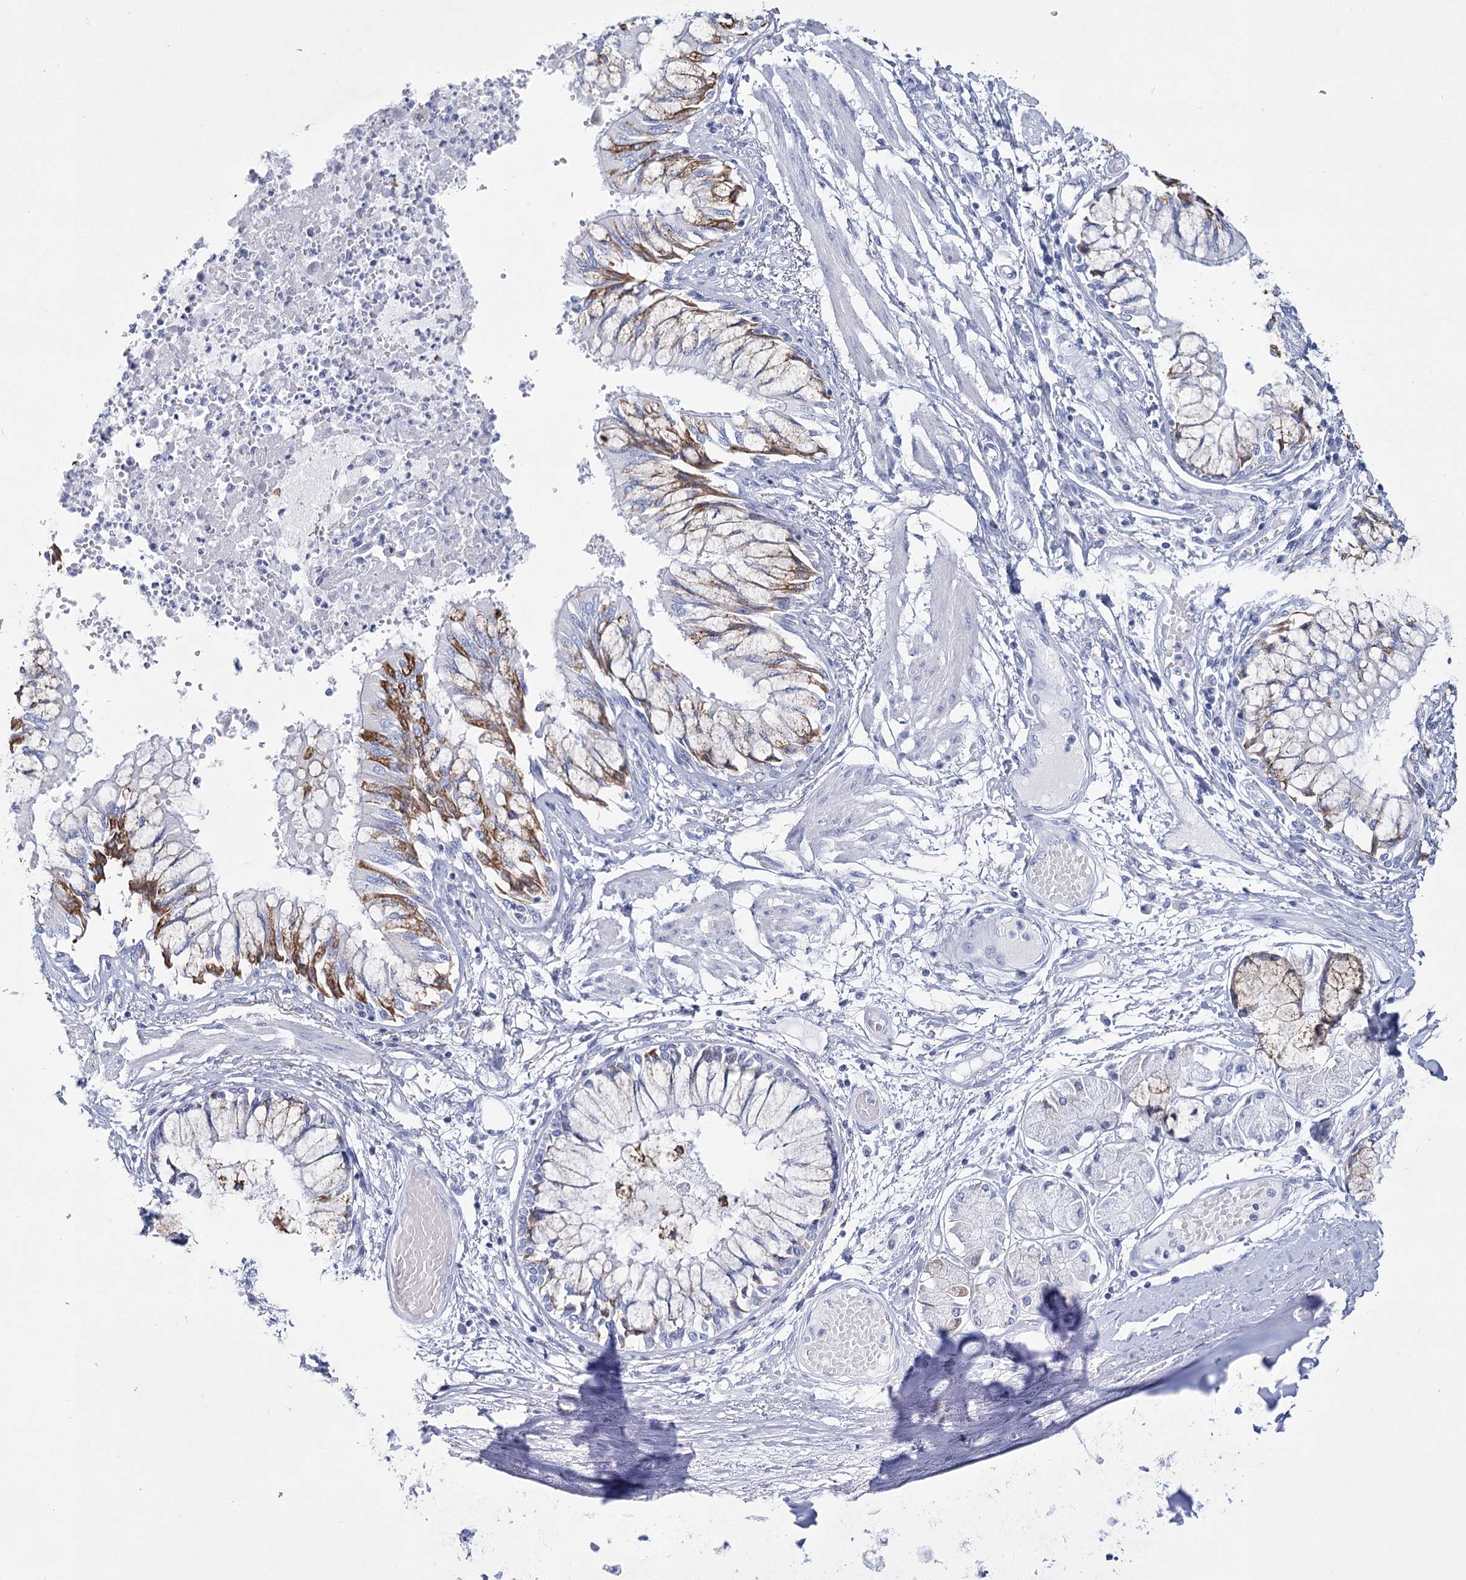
{"staining": {"intensity": "moderate", "quantity": "<25%", "location": "cytoplasmic/membranous"}, "tissue": "bronchus", "cell_type": "Respiratory epithelial cells", "image_type": "normal", "snomed": [{"axis": "morphology", "description": "Normal tissue, NOS"}, {"axis": "topography", "description": "Cartilage tissue"}, {"axis": "topography", "description": "Bronchus"}, {"axis": "topography", "description": "Lung"}], "caption": "Immunohistochemical staining of unremarkable bronchus shows <25% levels of moderate cytoplasmic/membranous protein staining in approximately <25% of respiratory epithelial cells. (Stains: DAB (3,3'-diaminobenzidine) in brown, nuclei in blue, Microscopy: brightfield microscopy at high magnification).", "gene": "RNF186", "patient": {"sex": "female", "age": 49}}